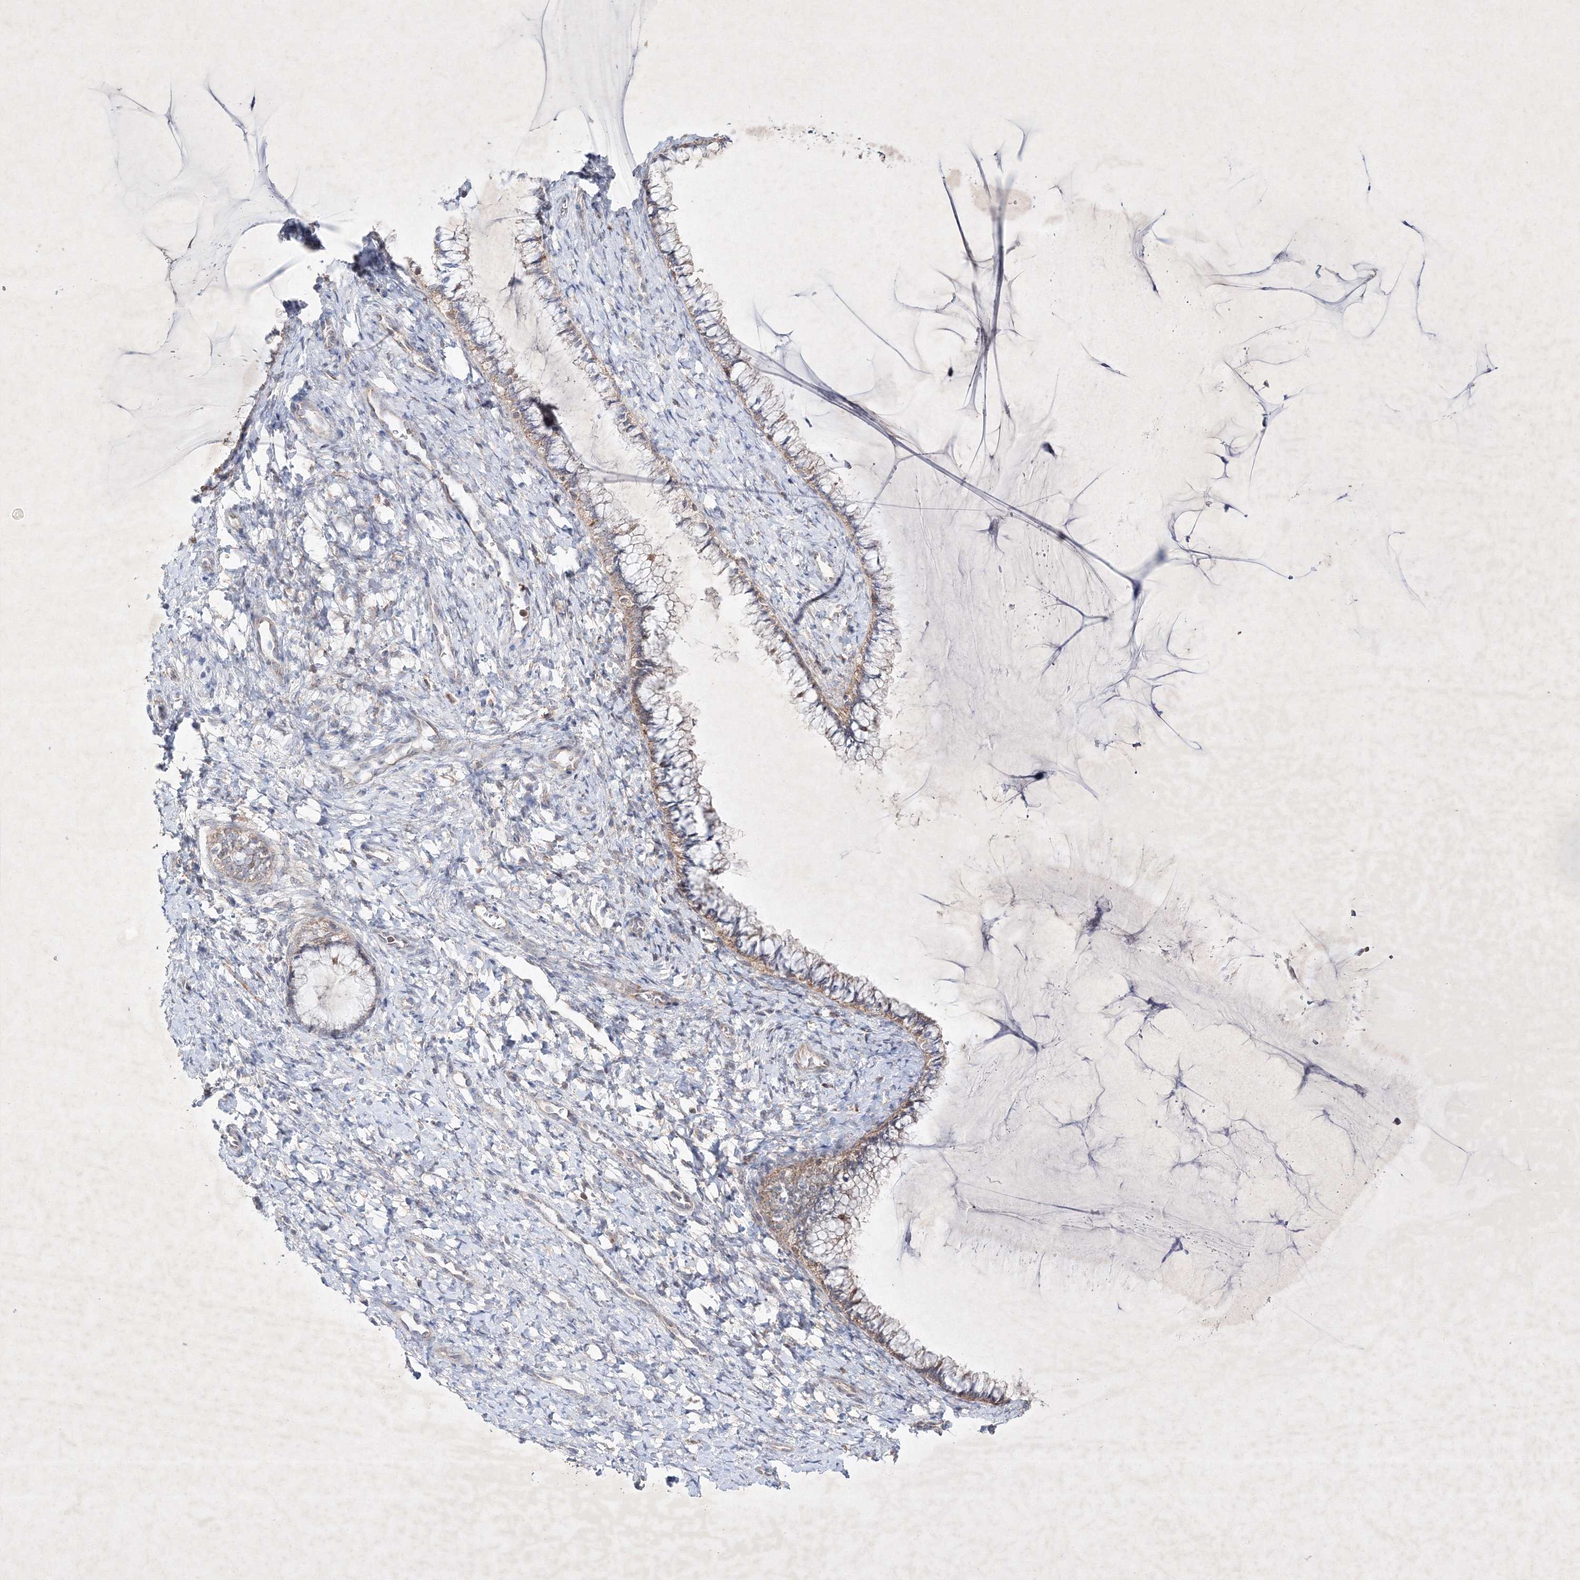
{"staining": {"intensity": "weak", "quantity": "25%-75%", "location": "cytoplasmic/membranous"}, "tissue": "cervix", "cell_type": "Glandular cells", "image_type": "normal", "snomed": [{"axis": "morphology", "description": "Normal tissue, NOS"}, {"axis": "morphology", "description": "Adenocarcinoma, NOS"}, {"axis": "topography", "description": "Cervix"}], "caption": "Glandular cells show low levels of weak cytoplasmic/membranous staining in approximately 25%-75% of cells in unremarkable cervix.", "gene": "OPA1", "patient": {"sex": "female", "age": 29}}